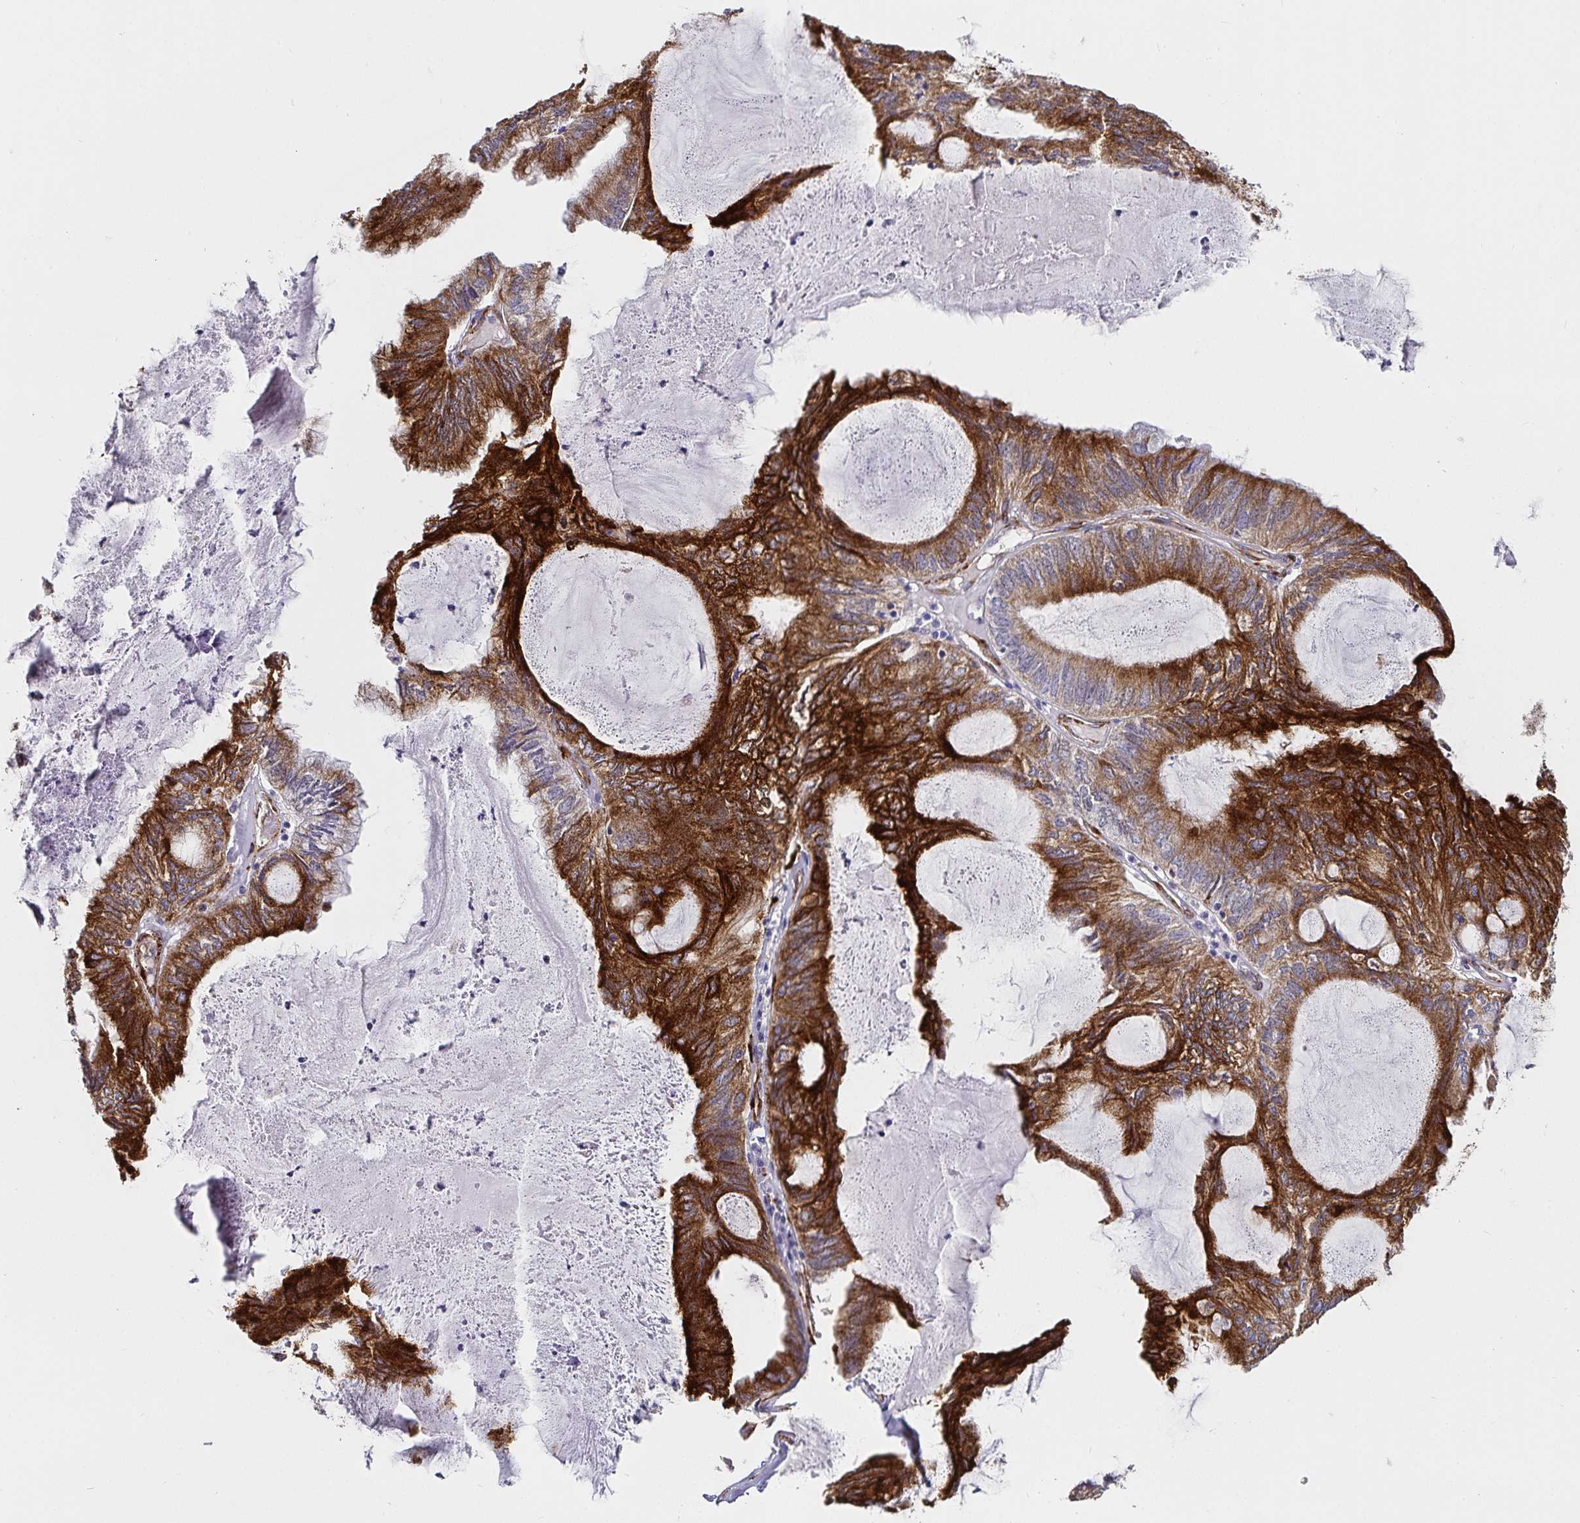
{"staining": {"intensity": "strong", "quantity": ">75%", "location": "cytoplasmic/membranous"}, "tissue": "endometrial cancer", "cell_type": "Tumor cells", "image_type": "cancer", "snomed": [{"axis": "morphology", "description": "Adenocarcinoma, NOS"}, {"axis": "topography", "description": "Endometrium"}], "caption": "IHC (DAB (3,3'-diaminobenzidine)) staining of endometrial cancer shows strong cytoplasmic/membranous protein expression in about >75% of tumor cells.", "gene": "P4HA2", "patient": {"sex": "female", "age": 80}}